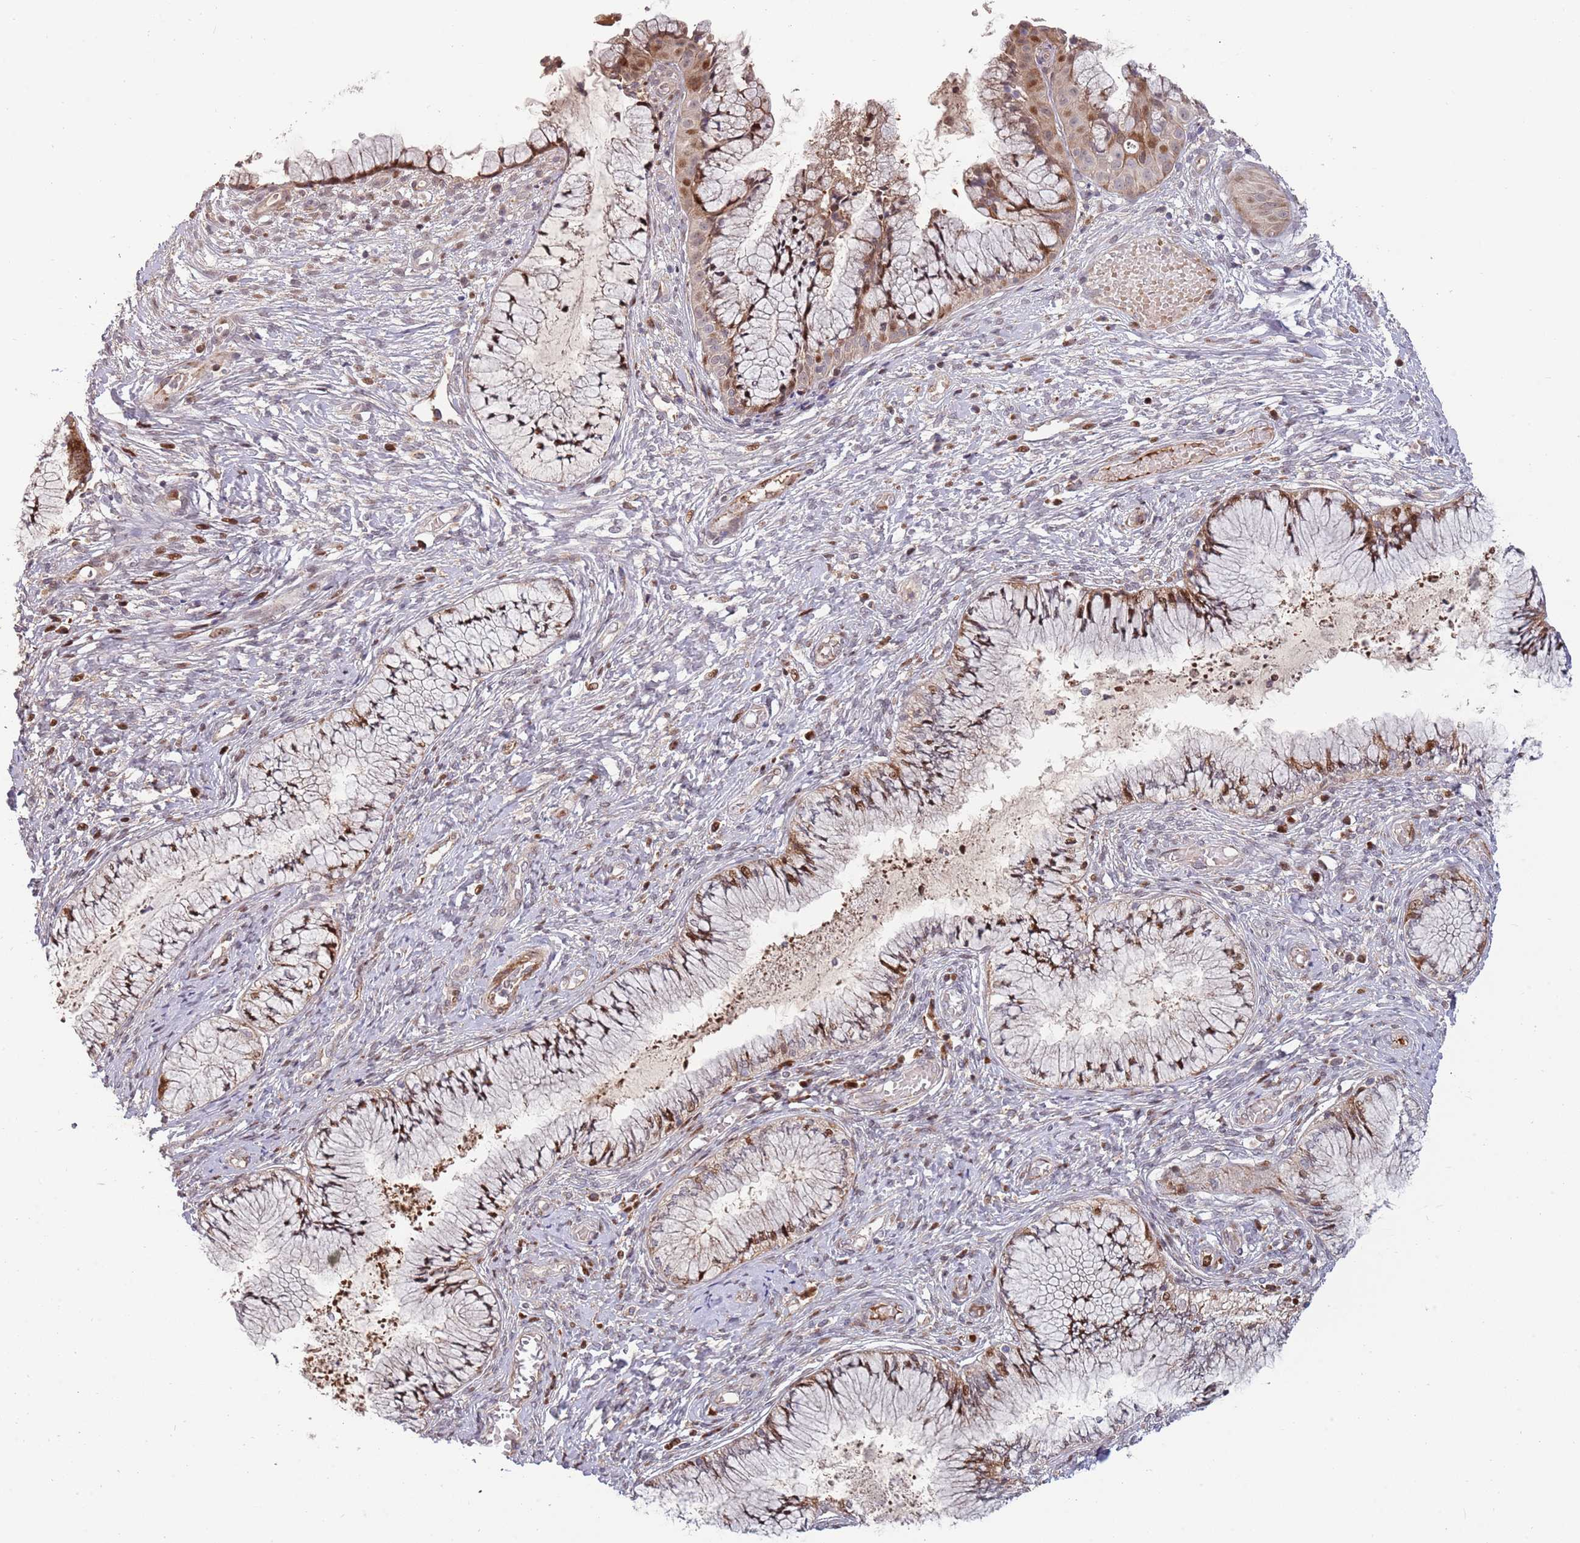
{"staining": {"intensity": "moderate", "quantity": ">75%", "location": "cytoplasmic/membranous,nuclear"}, "tissue": "cervix", "cell_type": "Glandular cells", "image_type": "normal", "snomed": [{"axis": "morphology", "description": "Normal tissue, NOS"}, {"axis": "topography", "description": "Cervix"}], "caption": "A histopathology image of cervix stained for a protein reveals moderate cytoplasmic/membranous,nuclear brown staining in glandular cells.", "gene": "SYNDIG1L", "patient": {"sex": "female", "age": 42}}